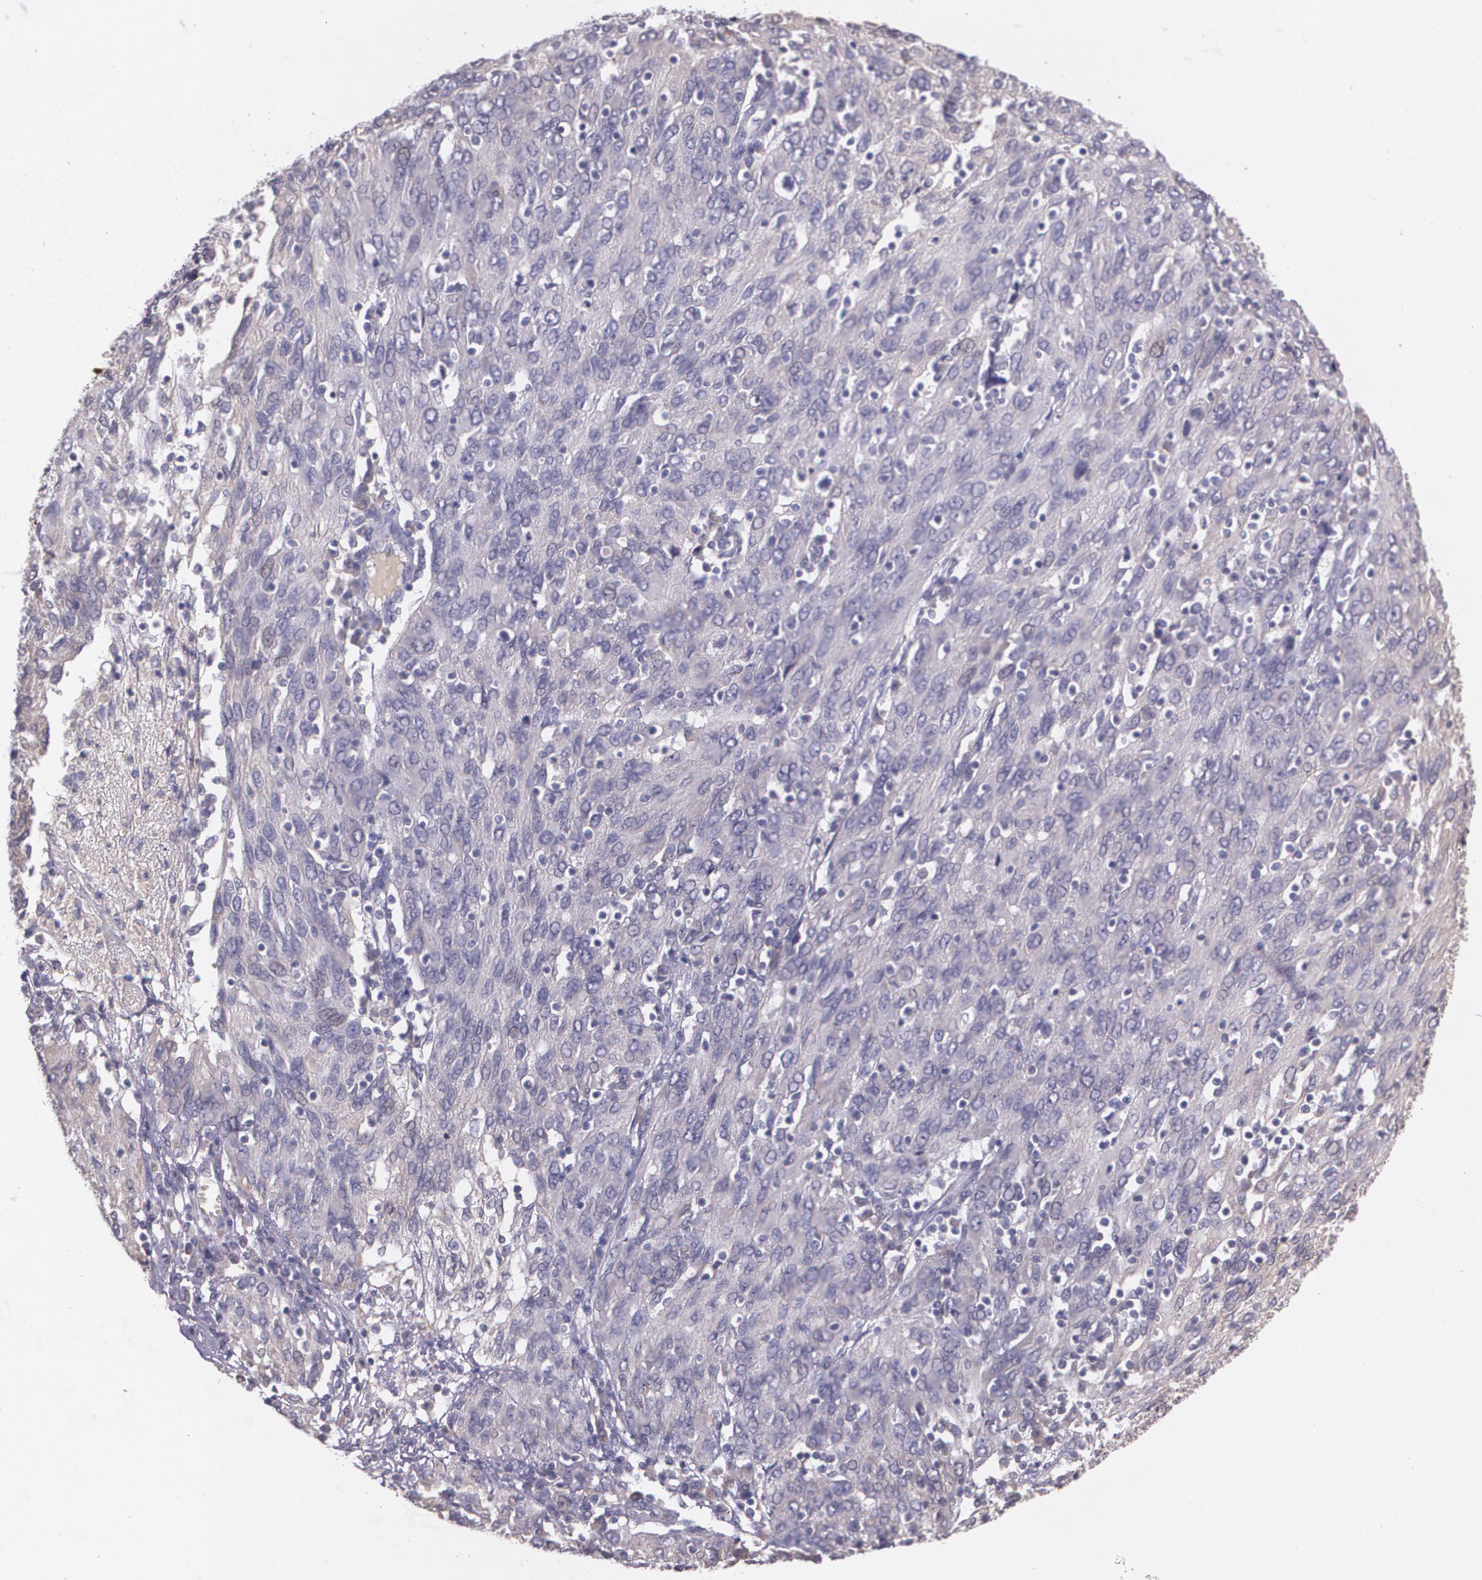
{"staining": {"intensity": "negative", "quantity": "none", "location": "none"}, "tissue": "ovarian cancer", "cell_type": "Tumor cells", "image_type": "cancer", "snomed": [{"axis": "morphology", "description": "Carcinoma, endometroid"}, {"axis": "topography", "description": "Ovary"}], "caption": "Immunohistochemical staining of ovarian cancer shows no significant expression in tumor cells.", "gene": "TM4SF1", "patient": {"sex": "female", "age": 50}}